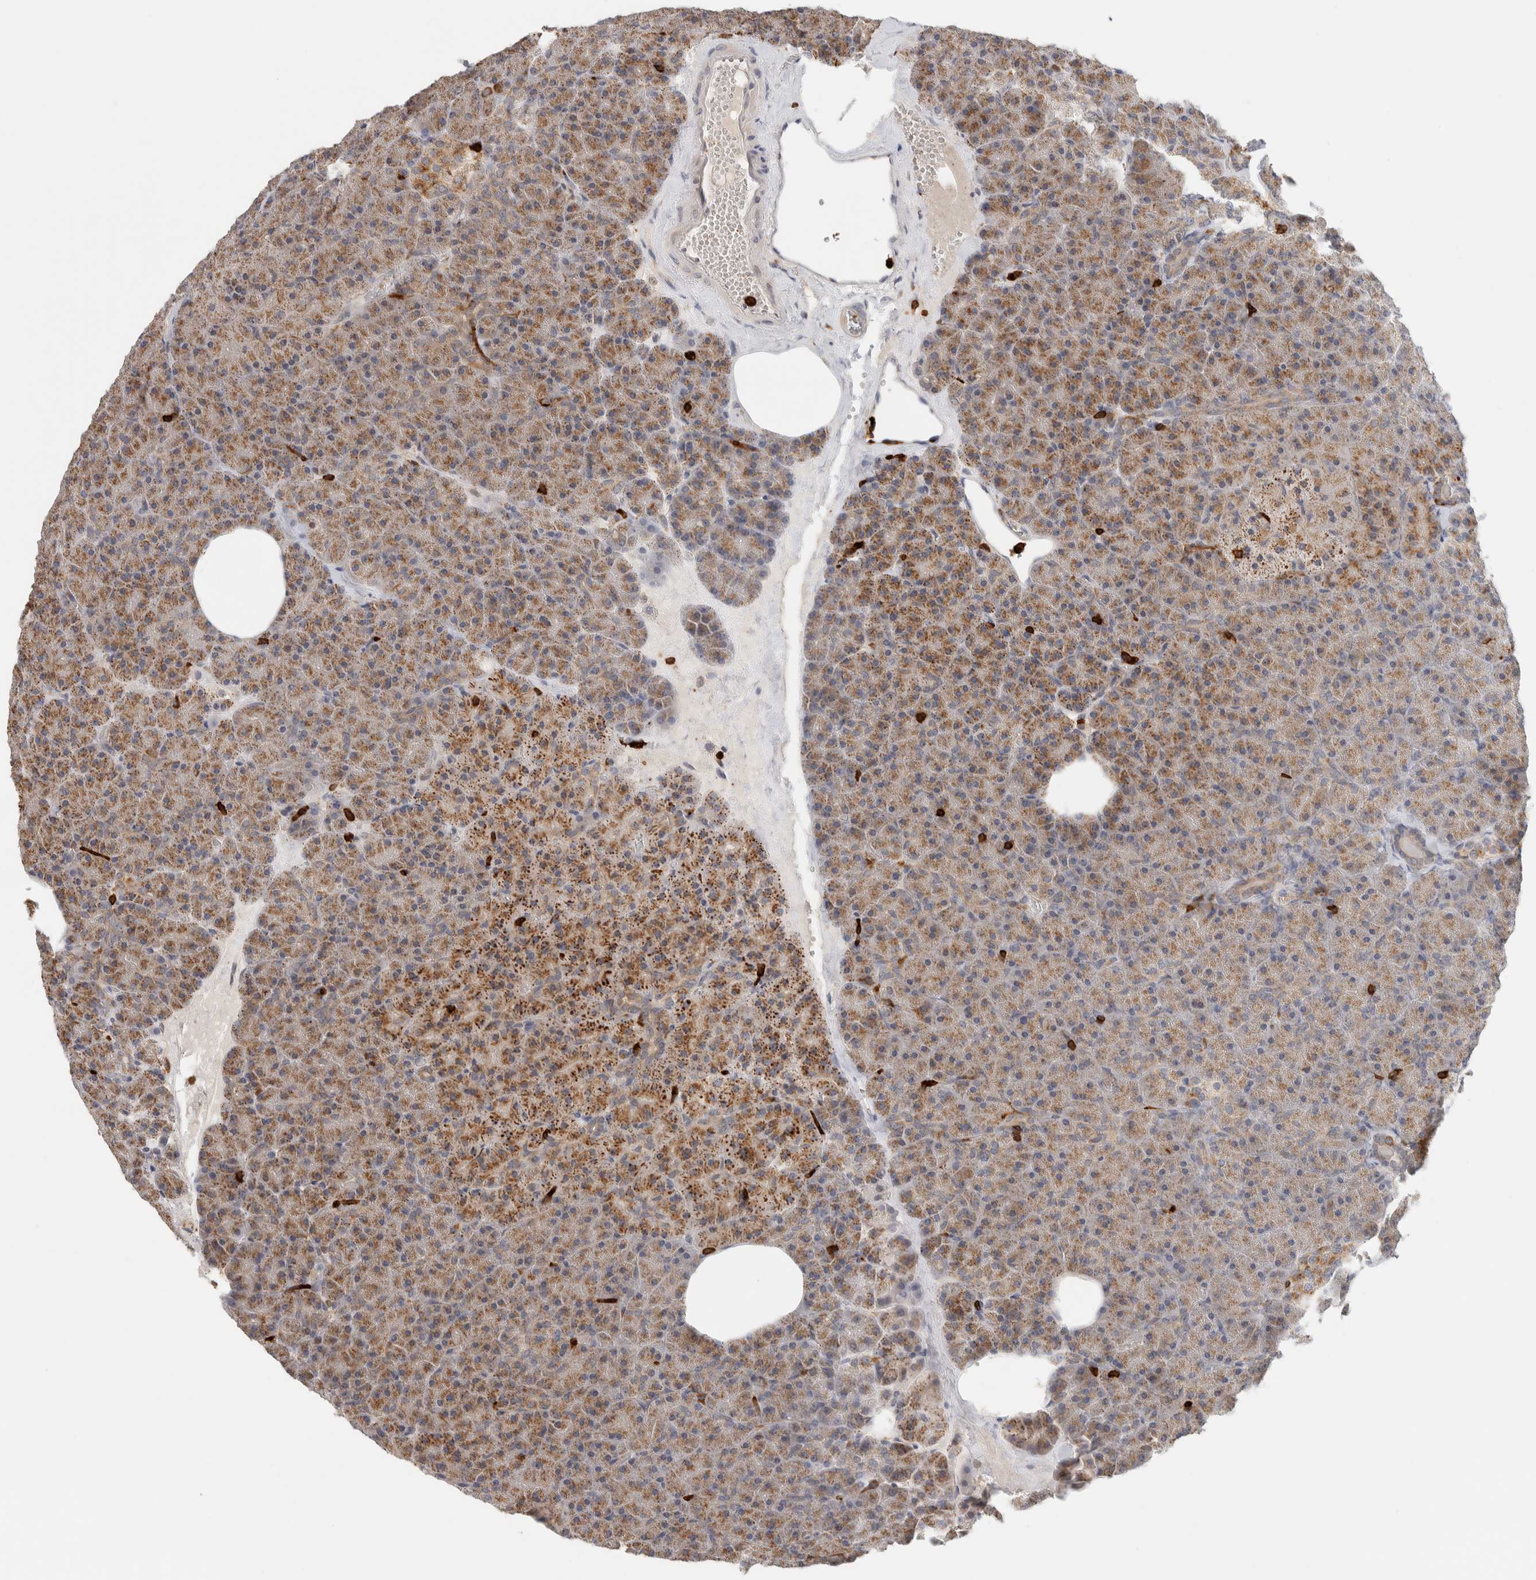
{"staining": {"intensity": "moderate", "quantity": ">75%", "location": "cytoplasmic/membranous"}, "tissue": "pancreas", "cell_type": "Exocrine glandular cells", "image_type": "normal", "snomed": [{"axis": "morphology", "description": "Normal tissue, NOS"}, {"axis": "morphology", "description": "Carcinoid, malignant, NOS"}, {"axis": "topography", "description": "Pancreas"}], "caption": "The histopathology image exhibits staining of normal pancreas, revealing moderate cytoplasmic/membranous protein expression (brown color) within exocrine glandular cells. The protein is stained brown, and the nuclei are stained in blue (DAB (3,3'-diaminobenzidine) IHC with brightfield microscopy, high magnification).", "gene": "RUNDC1", "patient": {"sex": "female", "age": 35}}